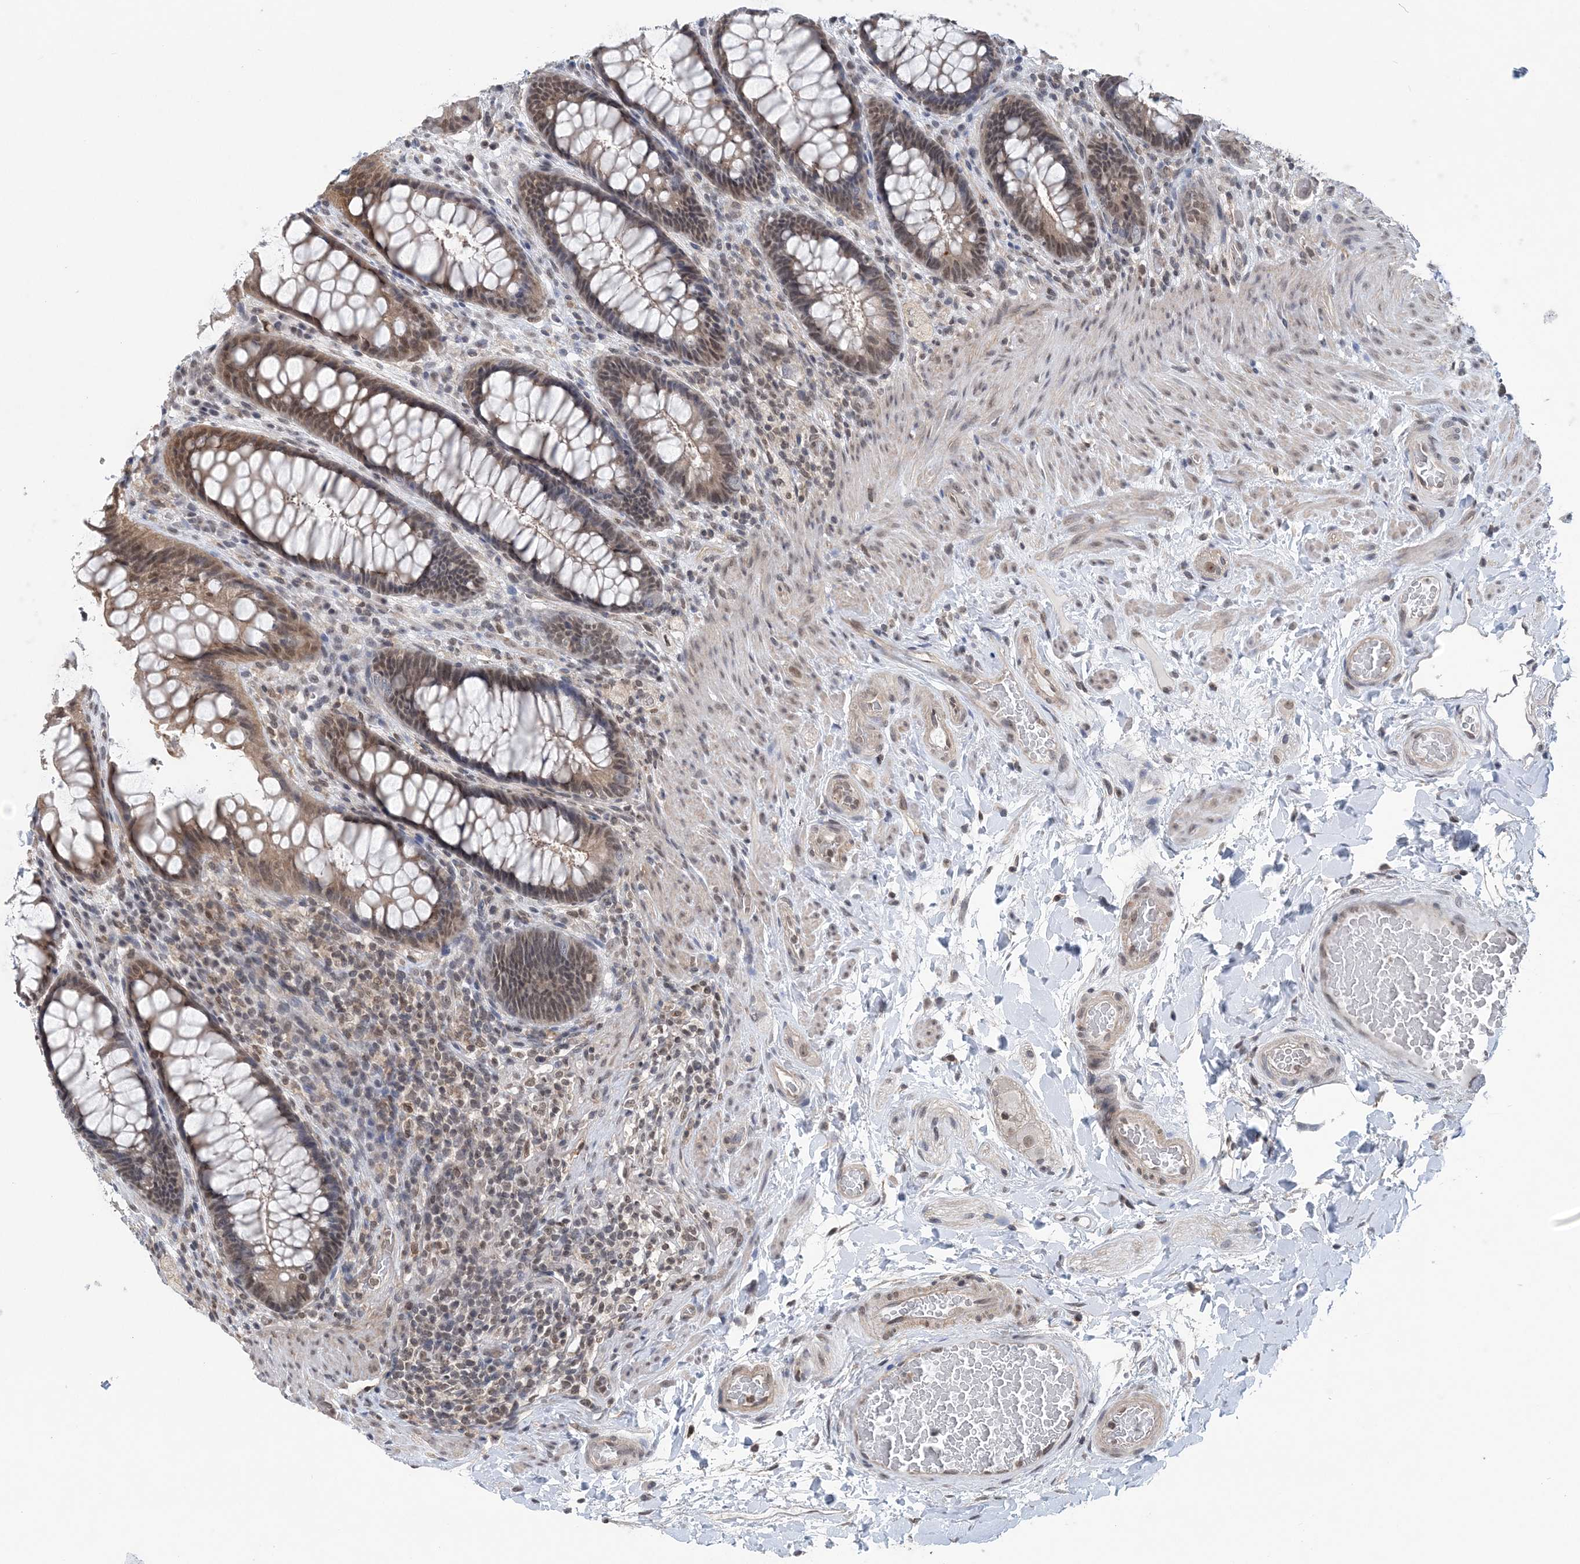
{"staining": {"intensity": "moderate", "quantity": ">75%", "location": "nuclear"}, "tissue": "rectum", "cell_type": "Glandular cells", "image_type": "normal", "snomed": [{"axis": "morphology", "description": "Normal tissue, NOS"}, {"axis": "topography", "description": "Rectum"}], "caption": "Immunohistochemistry (IHC) image of unremarkable human rectum stained for a protein (brown), which reveals medium levels of moderate nuclear staining in about >75% of glandular cells.", "gene": "CCDC152", "patient": {"sex": "female", "age": 46}}